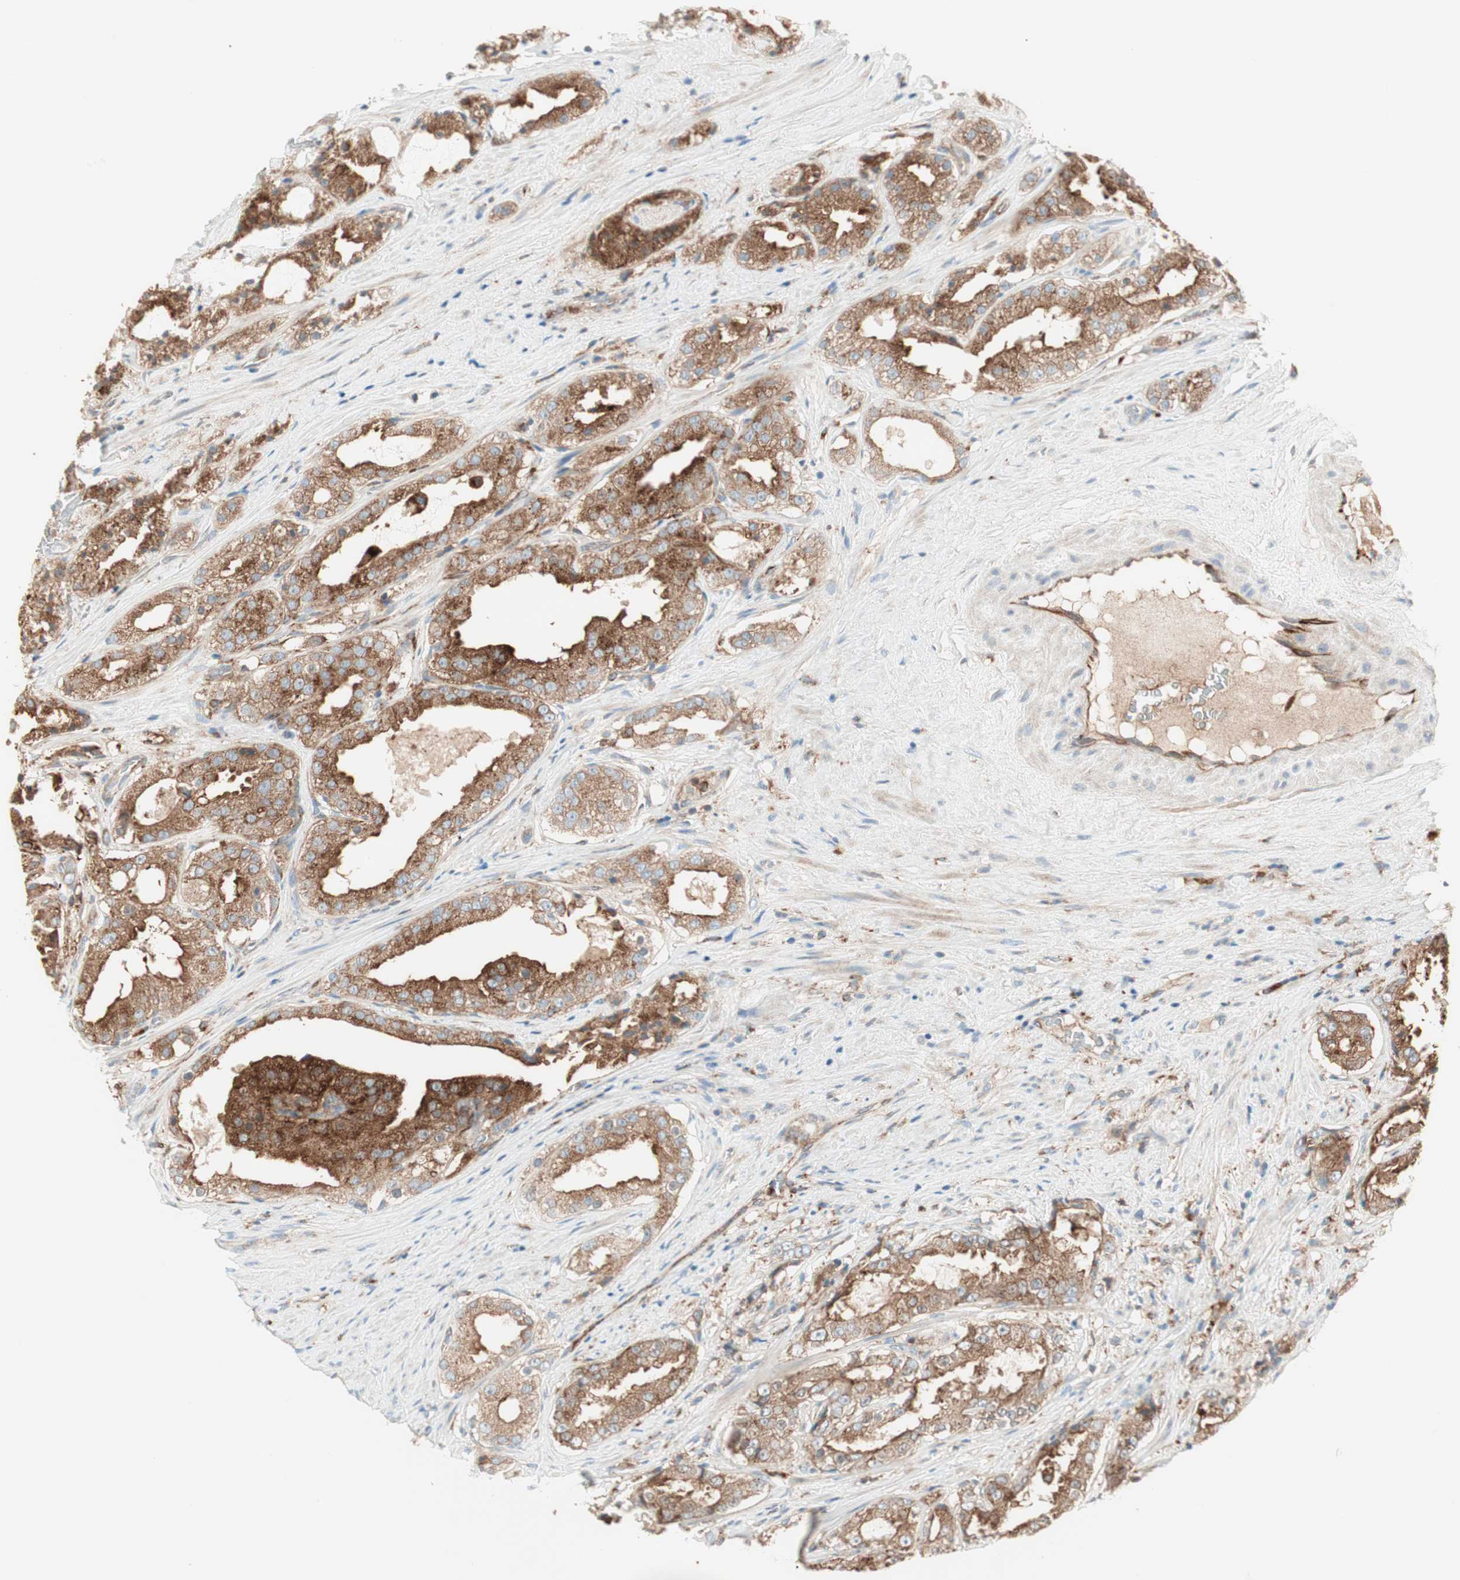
{"staining": {"intensity": "moderate", "quantity": "25%-75%", "location": "cytoplasmic/membranous"}, "tissue": "prostate cancer", "cell_type": "Tumor cells", "image_type": "cancer", "snomed": [{"axis": "morphology", "description": "Adenocarcinoma, High grade"}, {"axis": "topography", "description": "Prostate"}], "caption": "Tumor cells reveal moderate cytoplasmic/membranous staining in approximately 25%-75% of cells in prostate adenocarcinoma (high-grade). (Brightfield microscopy of DAB IHC at high magnification).", "gene": "ATP6V1G1", "patient": {"sex": "male", "age": 73}}